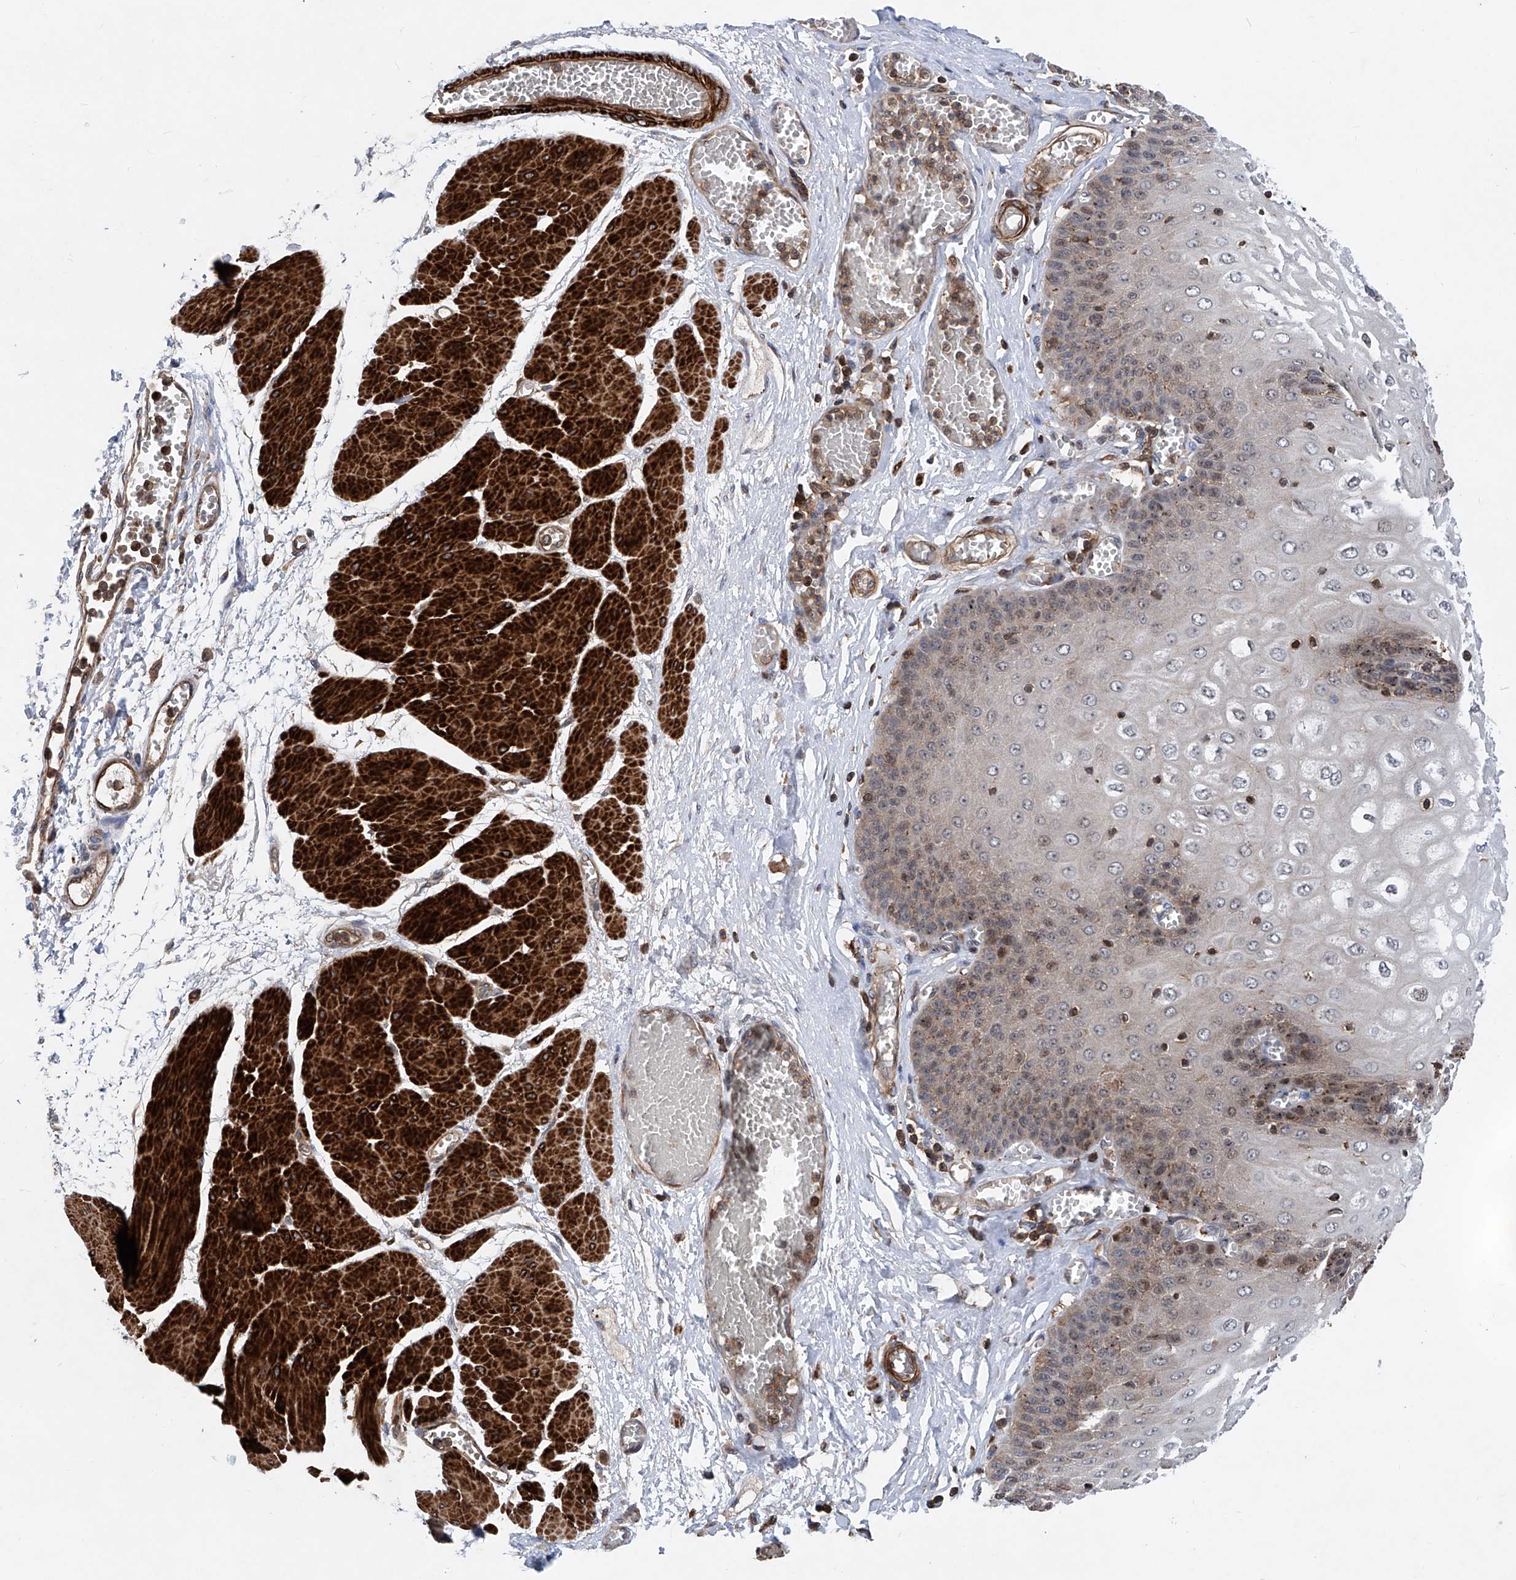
{"staining": {"intensity": "weak", "quantity": "<25%", "location": "cytoplasmic/membranous,nuclear"}, "tissue": "esophagus", "cell_type": "Squamous epithelial cells", "image_type": "normal", "snomed": [{"axis": "morphology", "description": "Normal tissue, NOS"}, {"axis": "topography", "description": "Esophagus"}], "caption": "Immunohistochemical staining of unremarkable human esophagus reveals no significant expression in squamous epithelial cells.", "gene": "NT5C3A", "patient": {"sex": "male", "age": 60}}